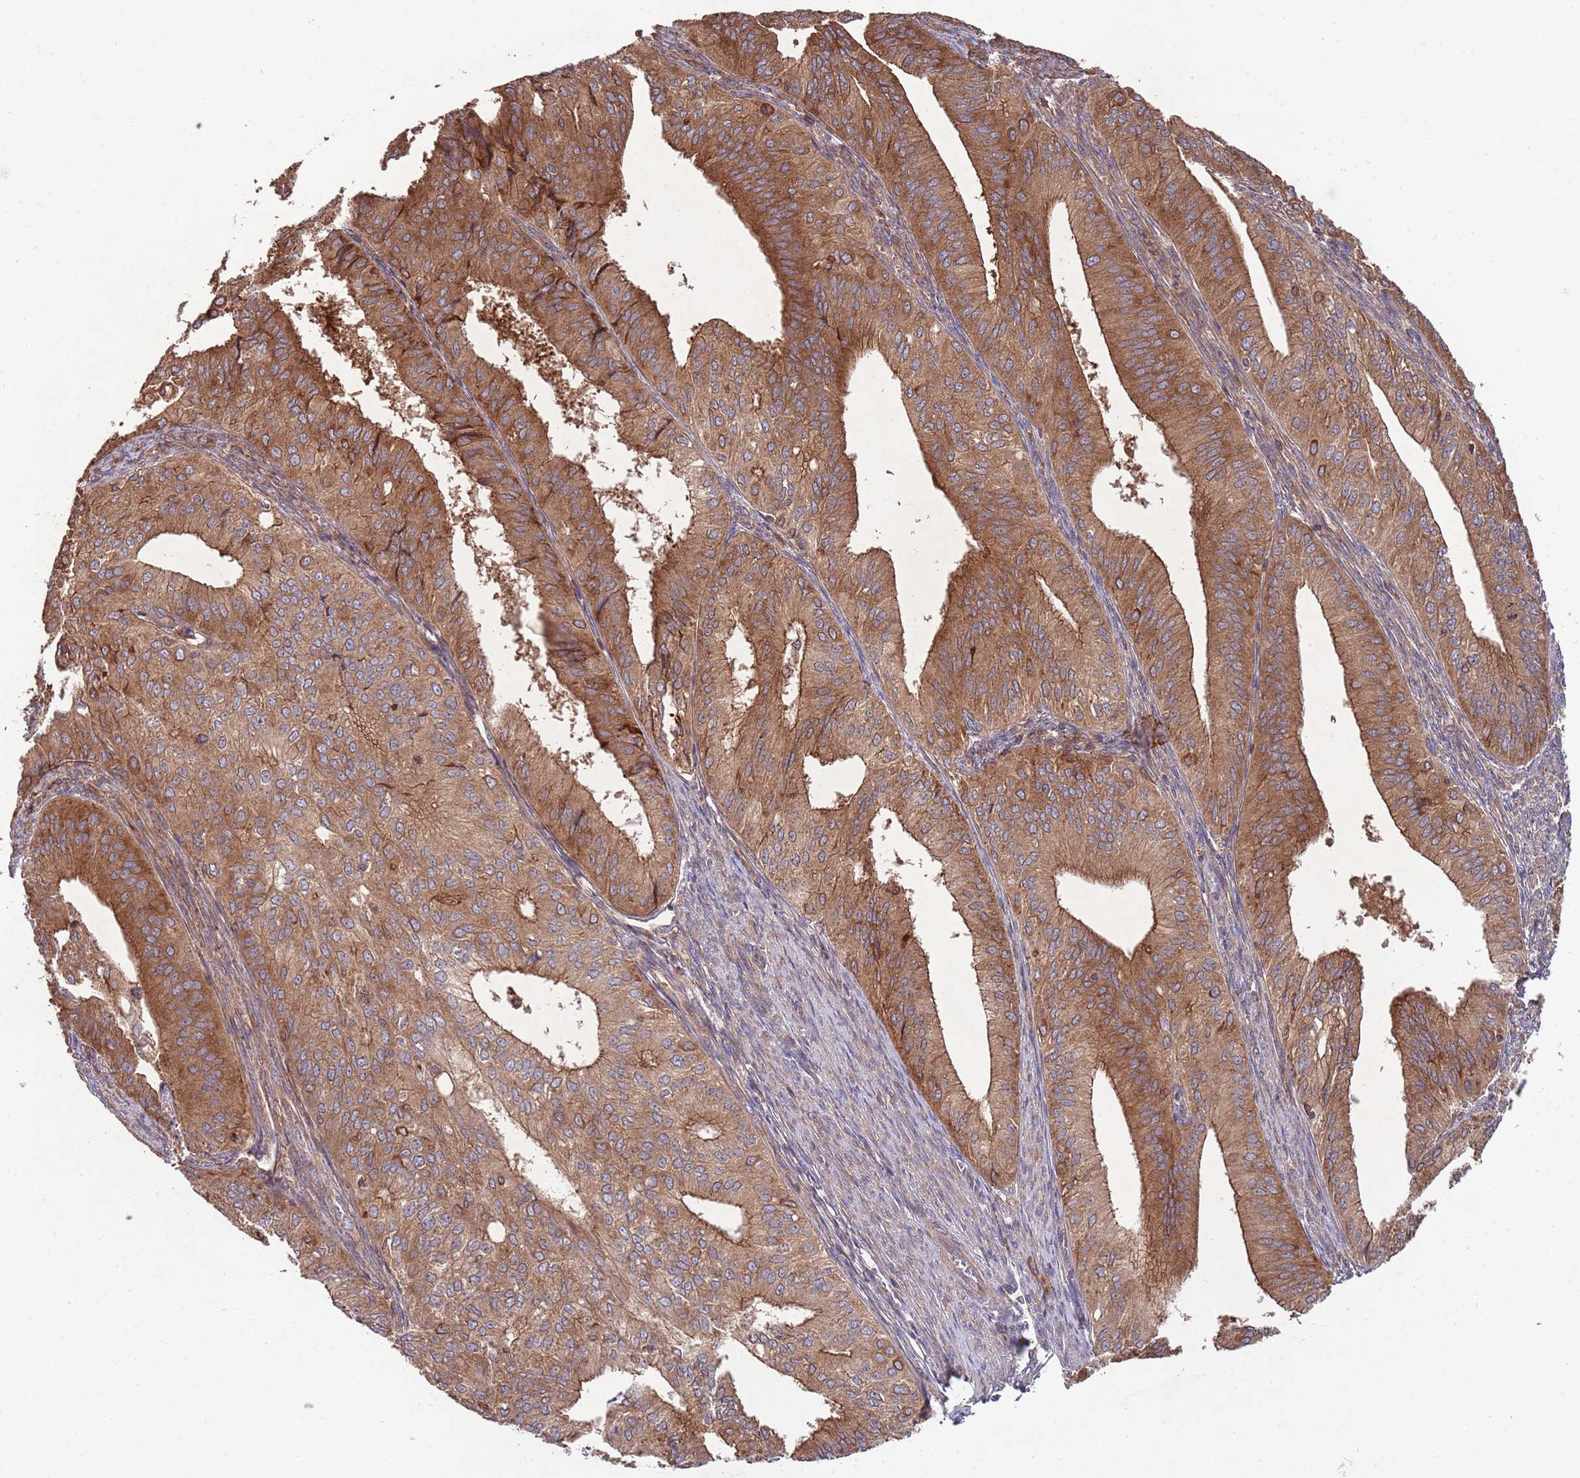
{"staining": {"intensity": "strong", "quantity": ">75%", "location": "cytoplasmic/membranous"}, "tissue": "endometrial cancer", "cell_type": "Tumor cells", "image_type": "cancer", "snomed": [{"axis": "morphology", "description": "Adenocarcinoma, NOS"}, {"axis": "topography", "description": "Endometrium"}], "caption": "The immunohistochemical stain highlights strong cytoplasmic/membranous staining in tumor cells of endometrial cancer tissue.", "gene": "RNF19B", "patient": {"sex": "female", "age": 50}}